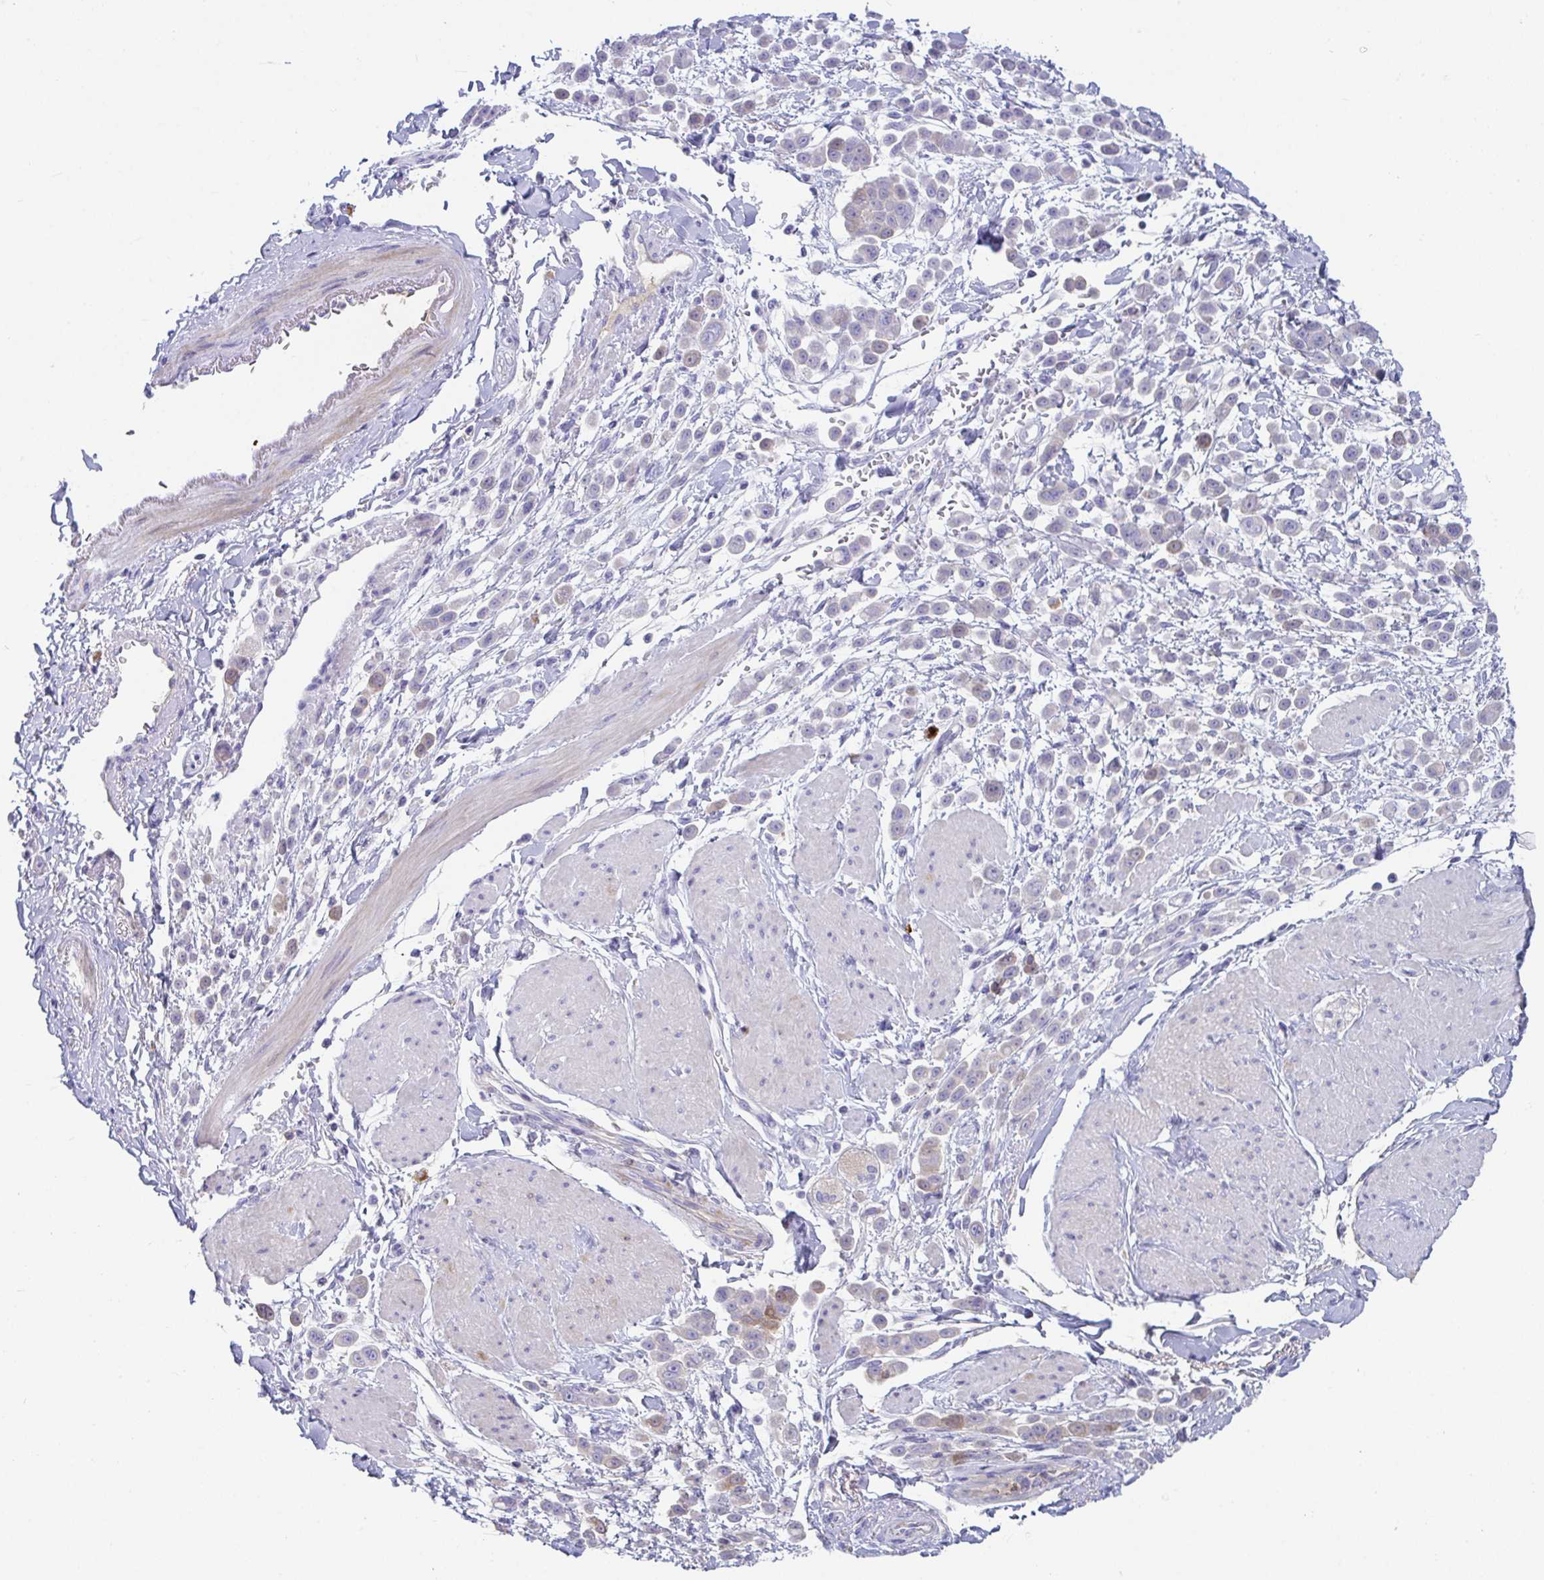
{"staining": {"intensity": "negative", "quantity": "none", "location": "none"}, "tissue": "pancreatic cancer", "cell_type": "Tumor cells", "image_type": "cancer", "snomed": [{"axis": "morphology", "description": "Normal tissue, NOS"}, {"axis": "morphology", "description": "Adenocarcinoma, NOS"}, {"axis": "topography", "description": "Pancreas"}], "caption": "Pancreatic adenocarcinoma was stained to show a protein in brown. There is no significant expression in tumor cells.", "gene": "PLA2G1B", "patient": {"sex": "female", "age": 64}}